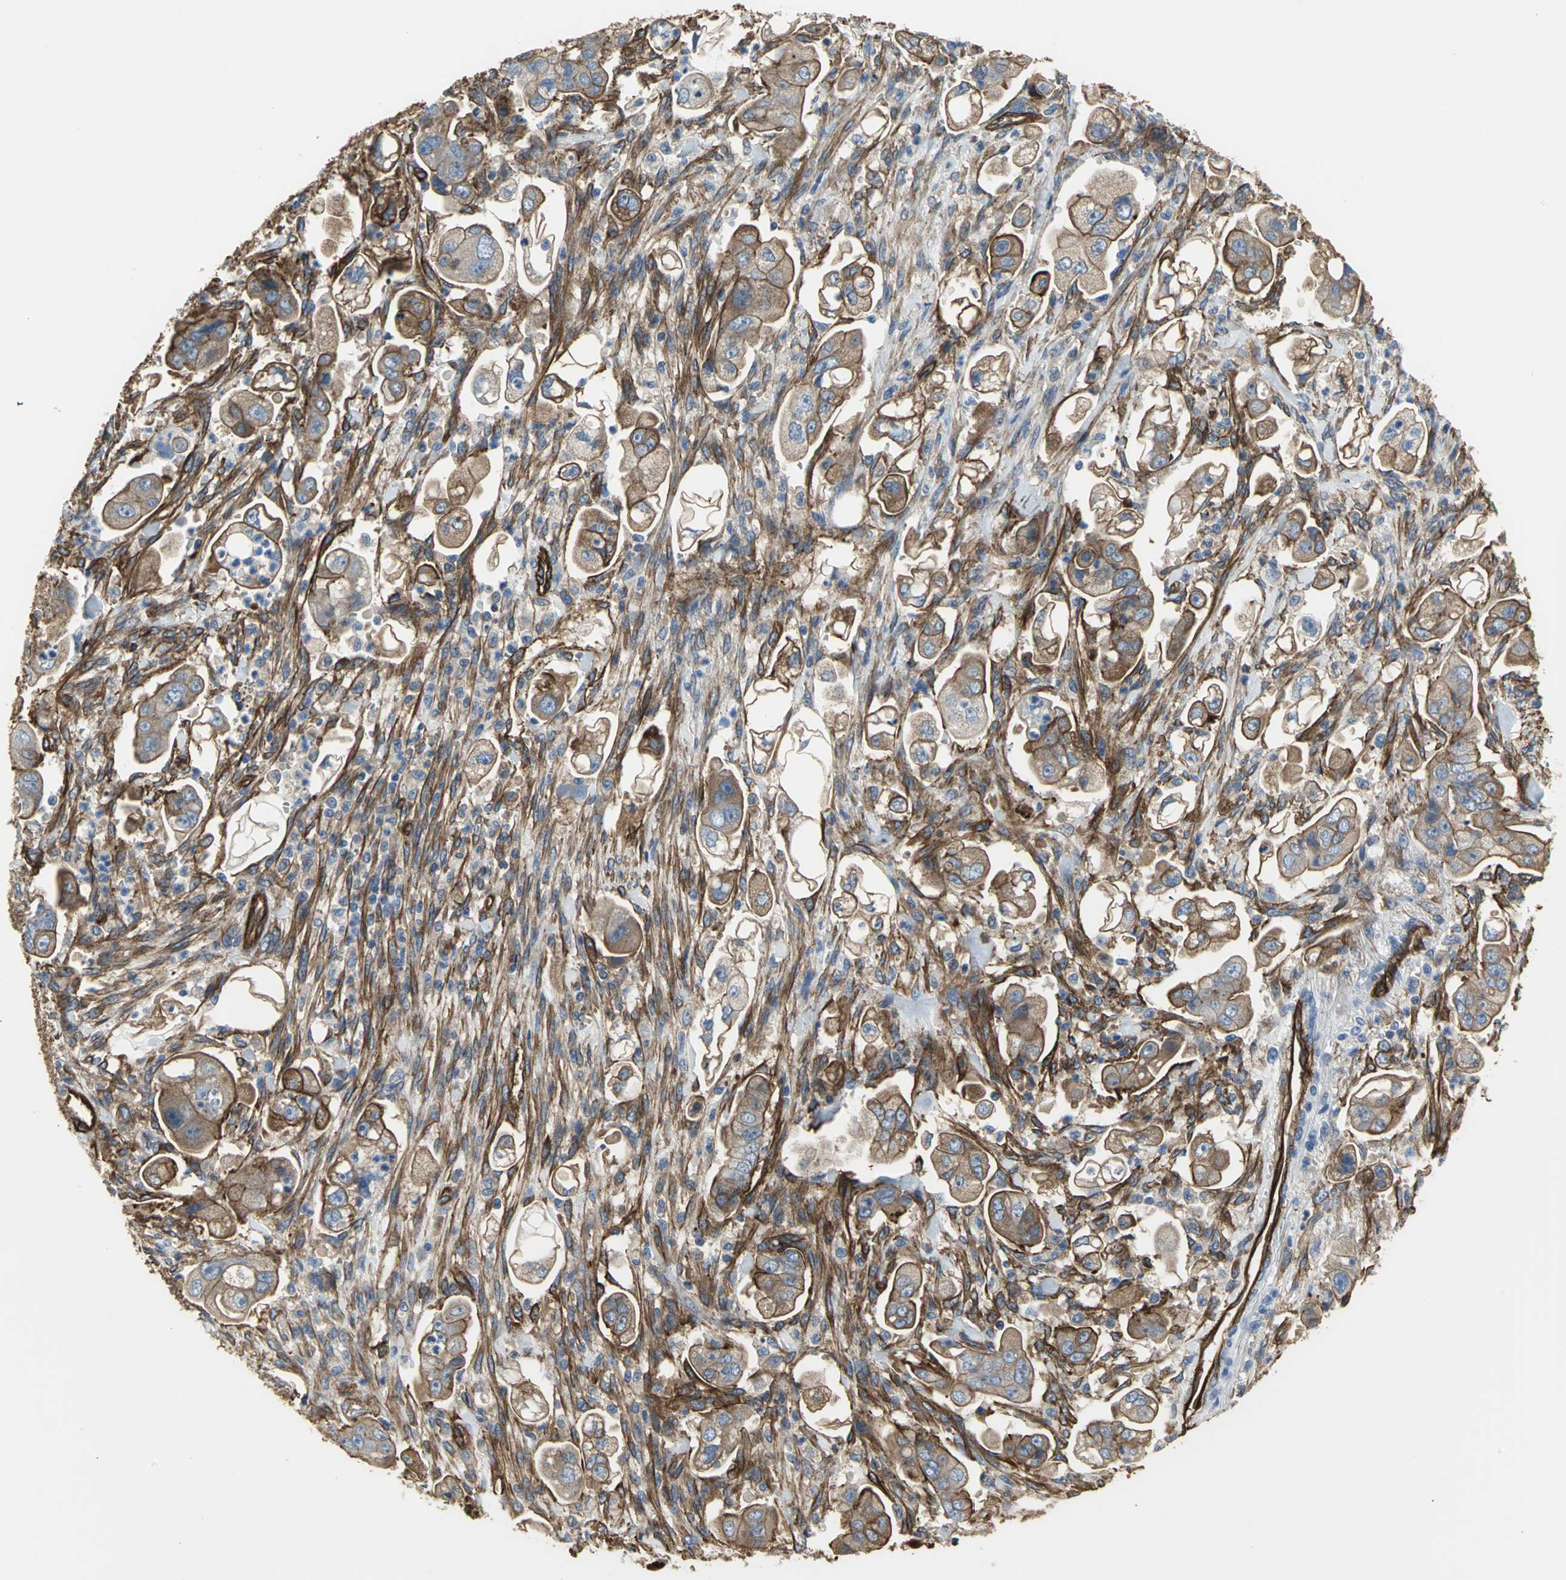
{"staining": {"intensity": "strong", "quantity": ">75%", "location": "cytoplasmic/membranous"}, "tissue": "stomach cancer", "cell_type": "Tumor cells", "image_type": "cancer", "snomed": [{"axis": "morphology", "description": "Adenocarcinoma, NOS"}, {"axis": "topography", "description": "Stomach"}], "caption": "There is high levels of strong cytoplasmic/membranous expression in tumor cells of stomach adenocarcinoma, as demonstrated by immunohistochemical staining (brown color).", "gene": "FLNB", "patient": {"sex": "male", "age": 62}}